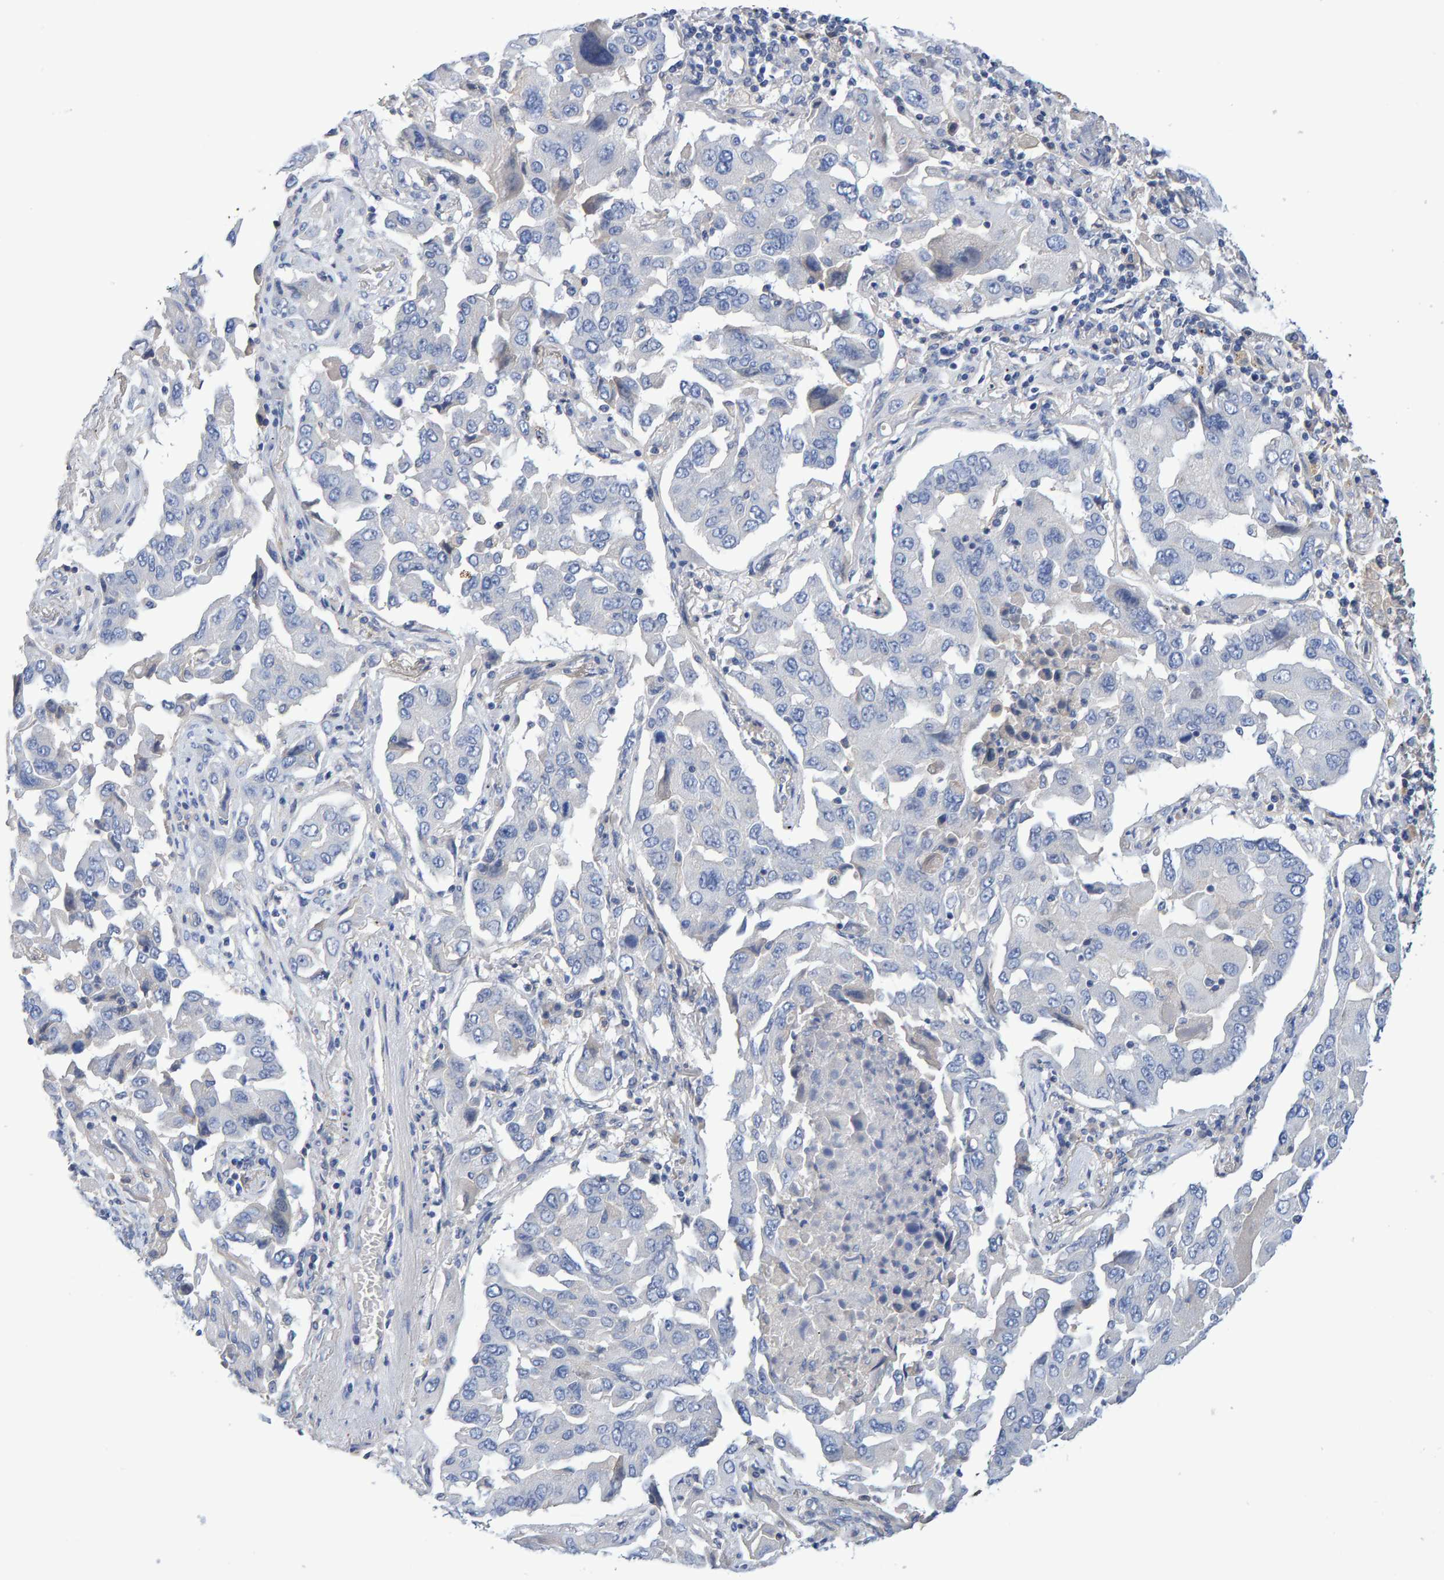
{"staining": {"intensity": "negative", "quantity": "none", "location": "none"}, "tissue": "lung cancer", "cell_type": "Tumor cells", "image_type": "cancer", "snomed": [{"axis": "morphology", "description": "Adenocarcinoma, NOS"}, {"axis": "topography", "description": "Lung"}], "caption": "Tumor cells are negative for protein expression in human lung cancer (adenocarcinoma).", "gene": "EFR3A", "patient": {"sex": "female", "age": 65}}